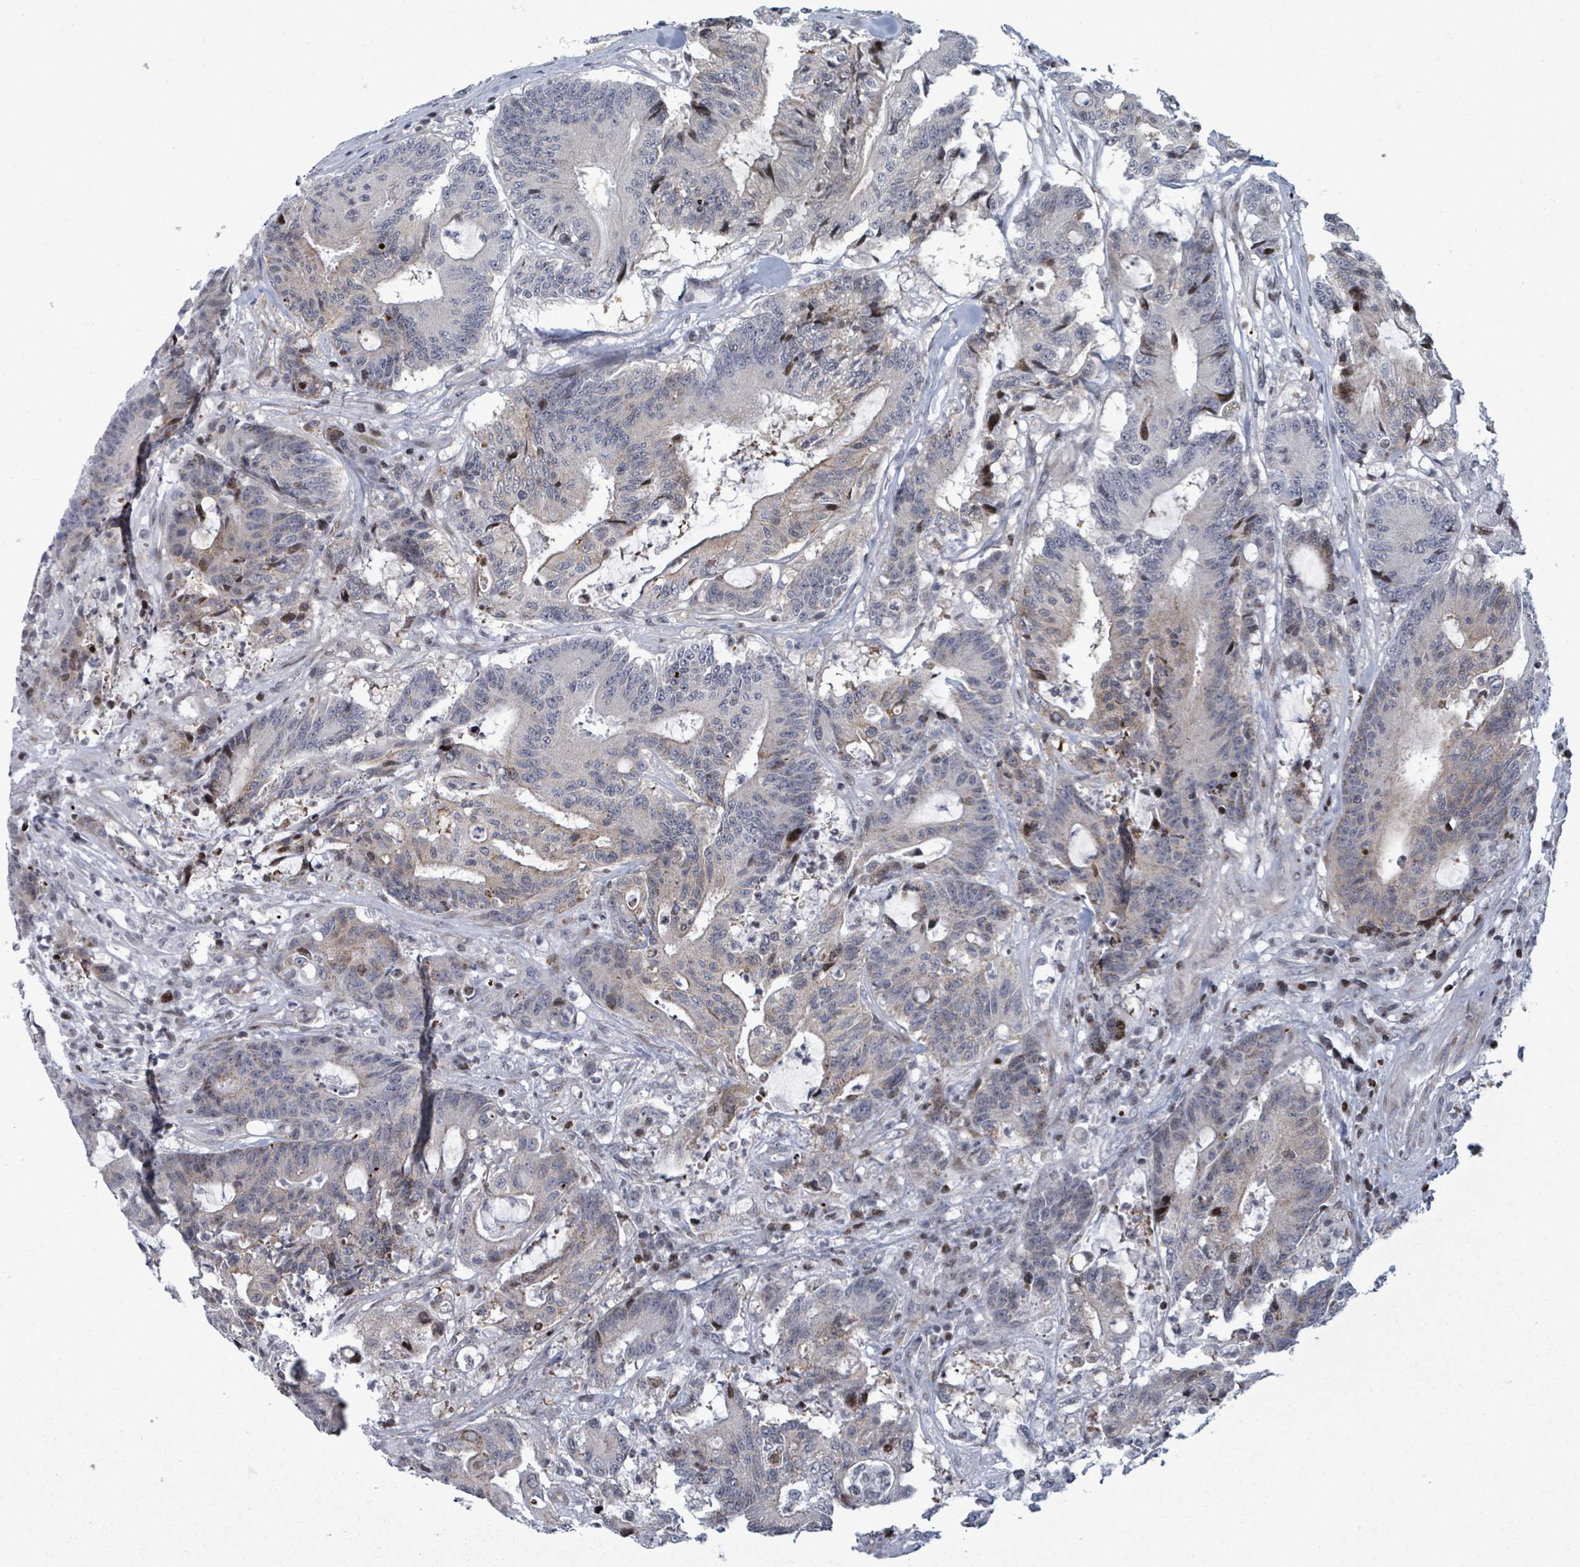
{"staining": {"intensity": "moderate", "quantity": "<25%", "location": "cytoplasmic/membranous,nuclear"}, "tissue": "colorectal cancer", "cell_type": "Tumor cells", "image_type": "cancer", "snomed": [{"axis": "morphology", "description": "Adenocarcinoma, NOS"}, {"axis": "topography", "description": "Colon"}], "caption": "Human colorectal cancer (adenocarcinoma) stained for a protein (brown) exhibits moderate cytoplasmic/membranous and nuclear positive staining in about <25% of tumor cells.", "gene": "FNDC4", "patient": {"sex": "female", "age": 84}}